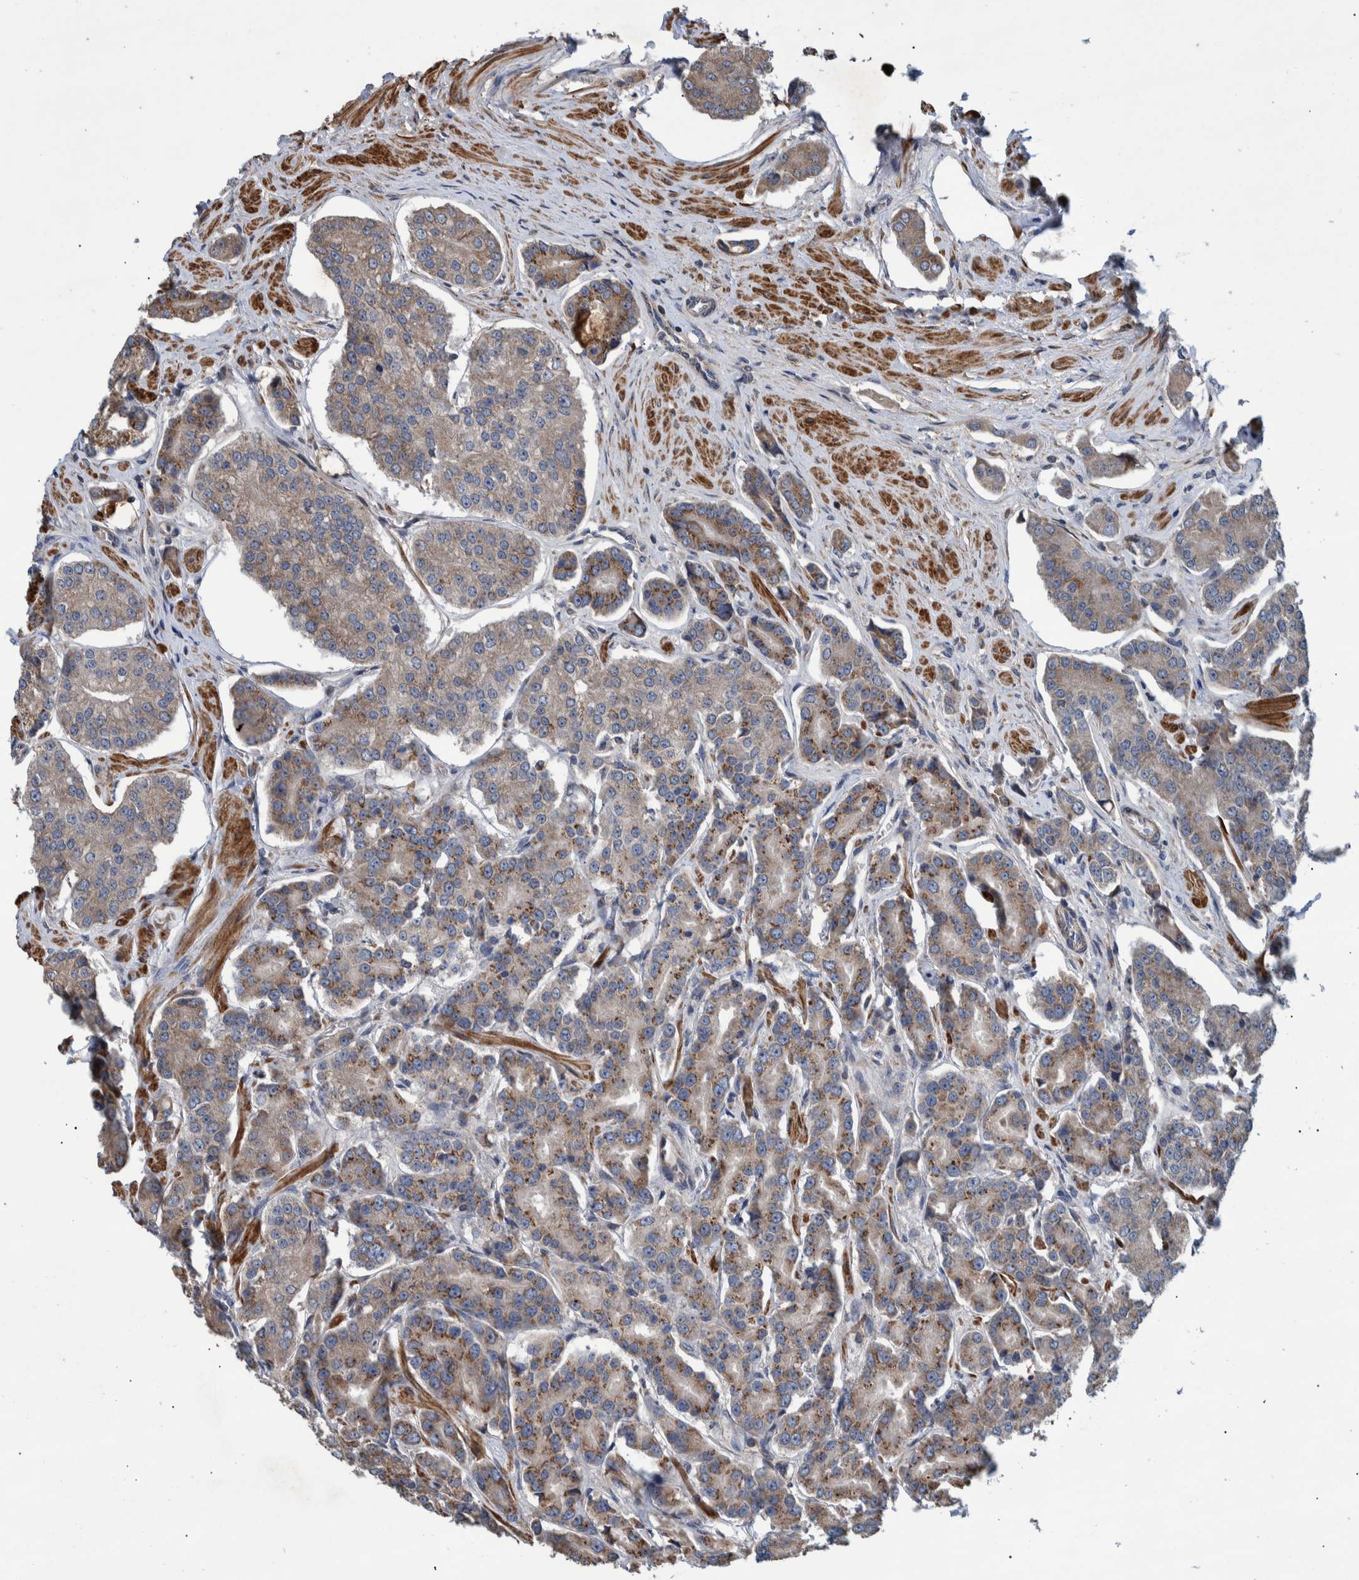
{"staining": {"intensity": "weak", "quantity": ">75%", "location": "cytoplasmic/membranous"}, "tissue": "prostate cancer", "cell_type": "Tumor cells", "image_type": "cancer", "snomed": [{"axis": "morphology", "description": "Adenocarcinoma, High grade"}, {"axis": "topography", "description": "Prostate"}], "caption": "Prostate high-grade adenocarcinoma stained with a brown dye reveals weak cytoplasmic/membranous positive expression in about >75% of tumor cells.", "gene": "B3GNTL1", "patient": {"sex": "male", "age": 71}}